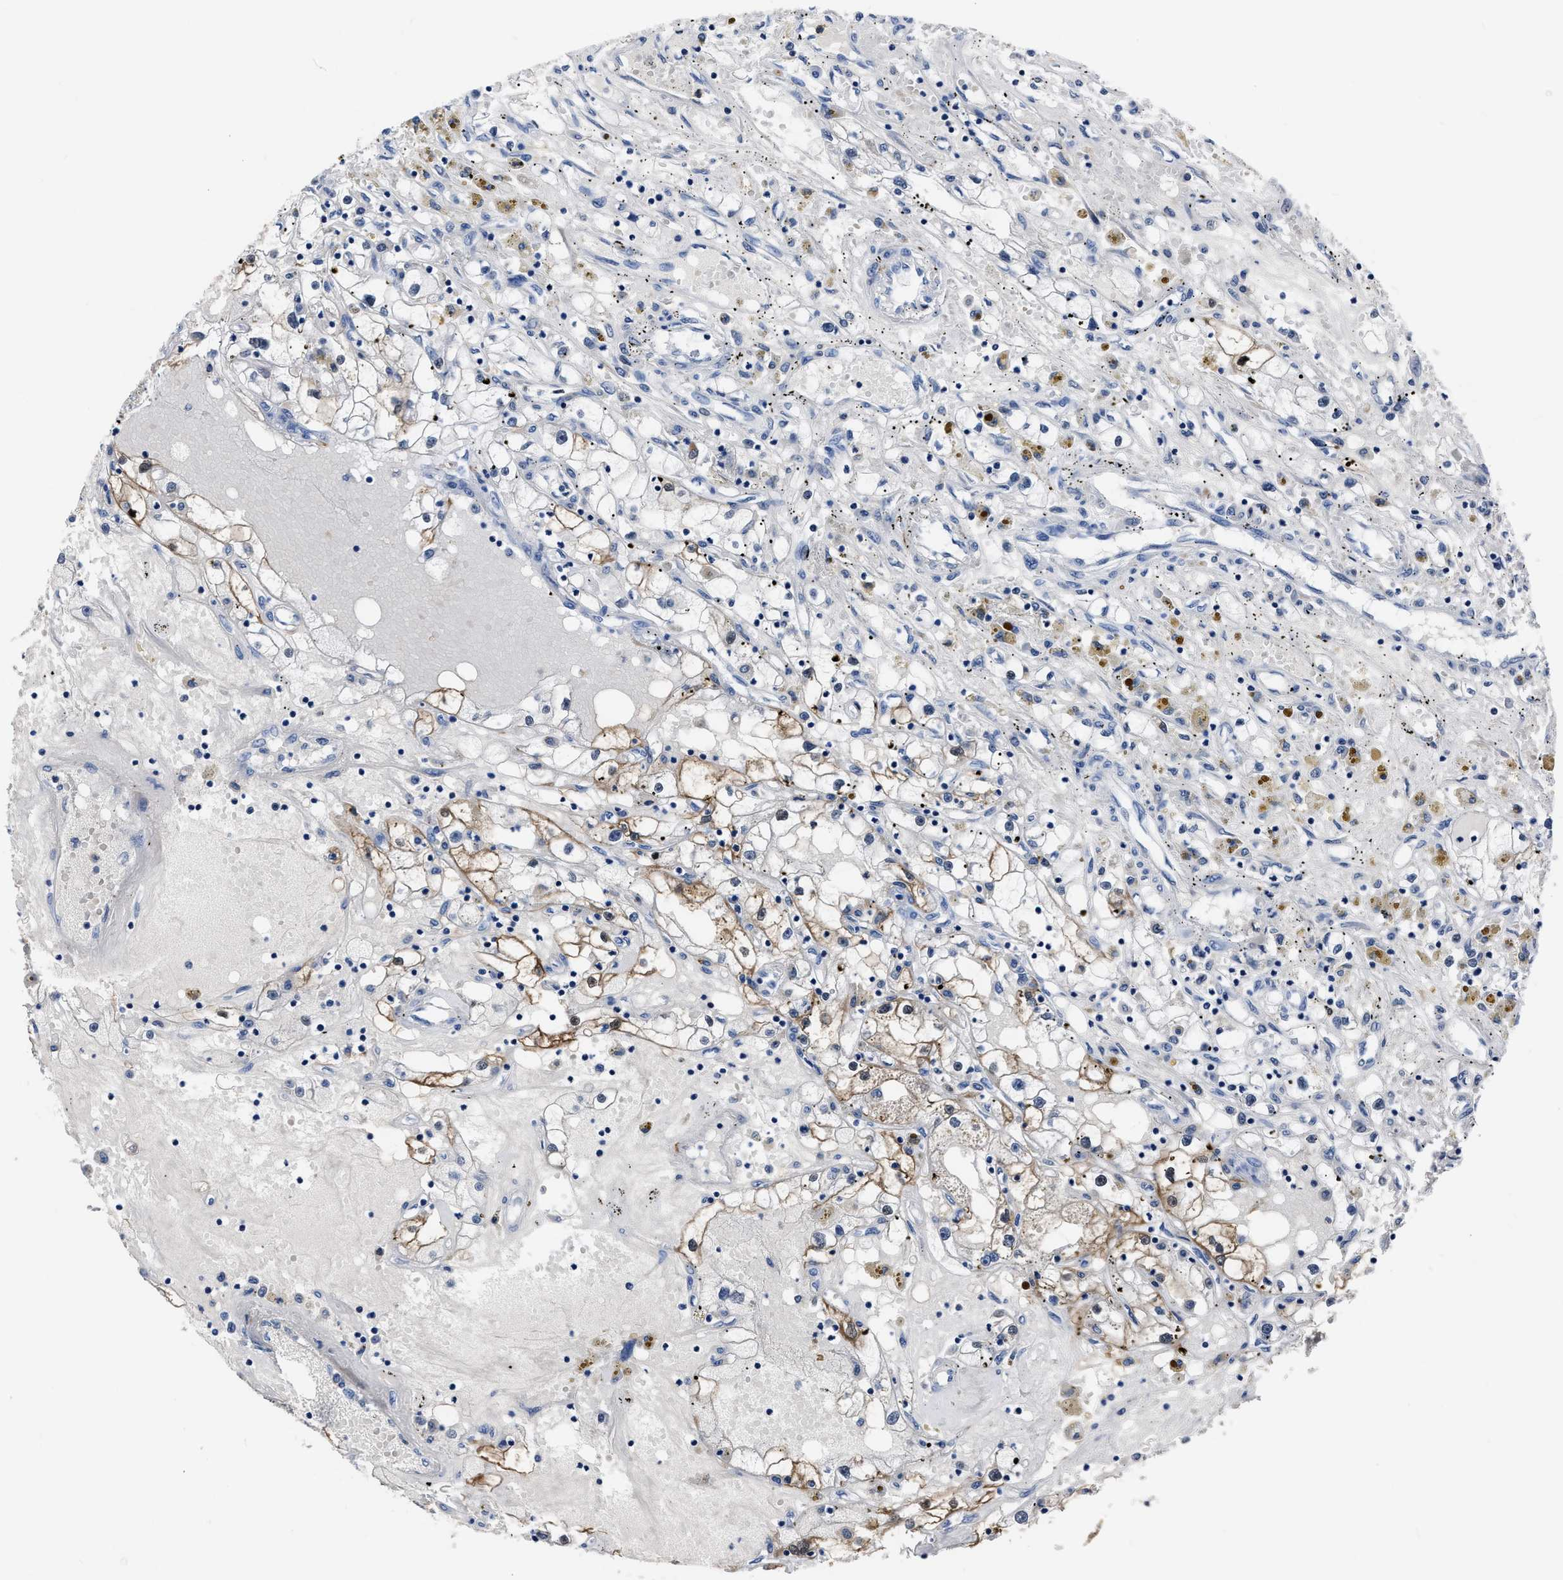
{"staining": {"intensity": "negative", "quantity": "none", "location": "none"}, "tissue": "renal cancer", "cell_type": "Tumor cells", "image_type": "cancer", "snomed": [{"axis": "morphology", "description": "Adenocarcinoma, NOS"}, {"axis": "topography", "description": "Kidney"}], "caption": "The histopathology image shows no significant expression in tumor cells of renal cancer (adenocarcinoma).", "gene": "OR10G3", "patient": {"sex": "male", "age": 56}}